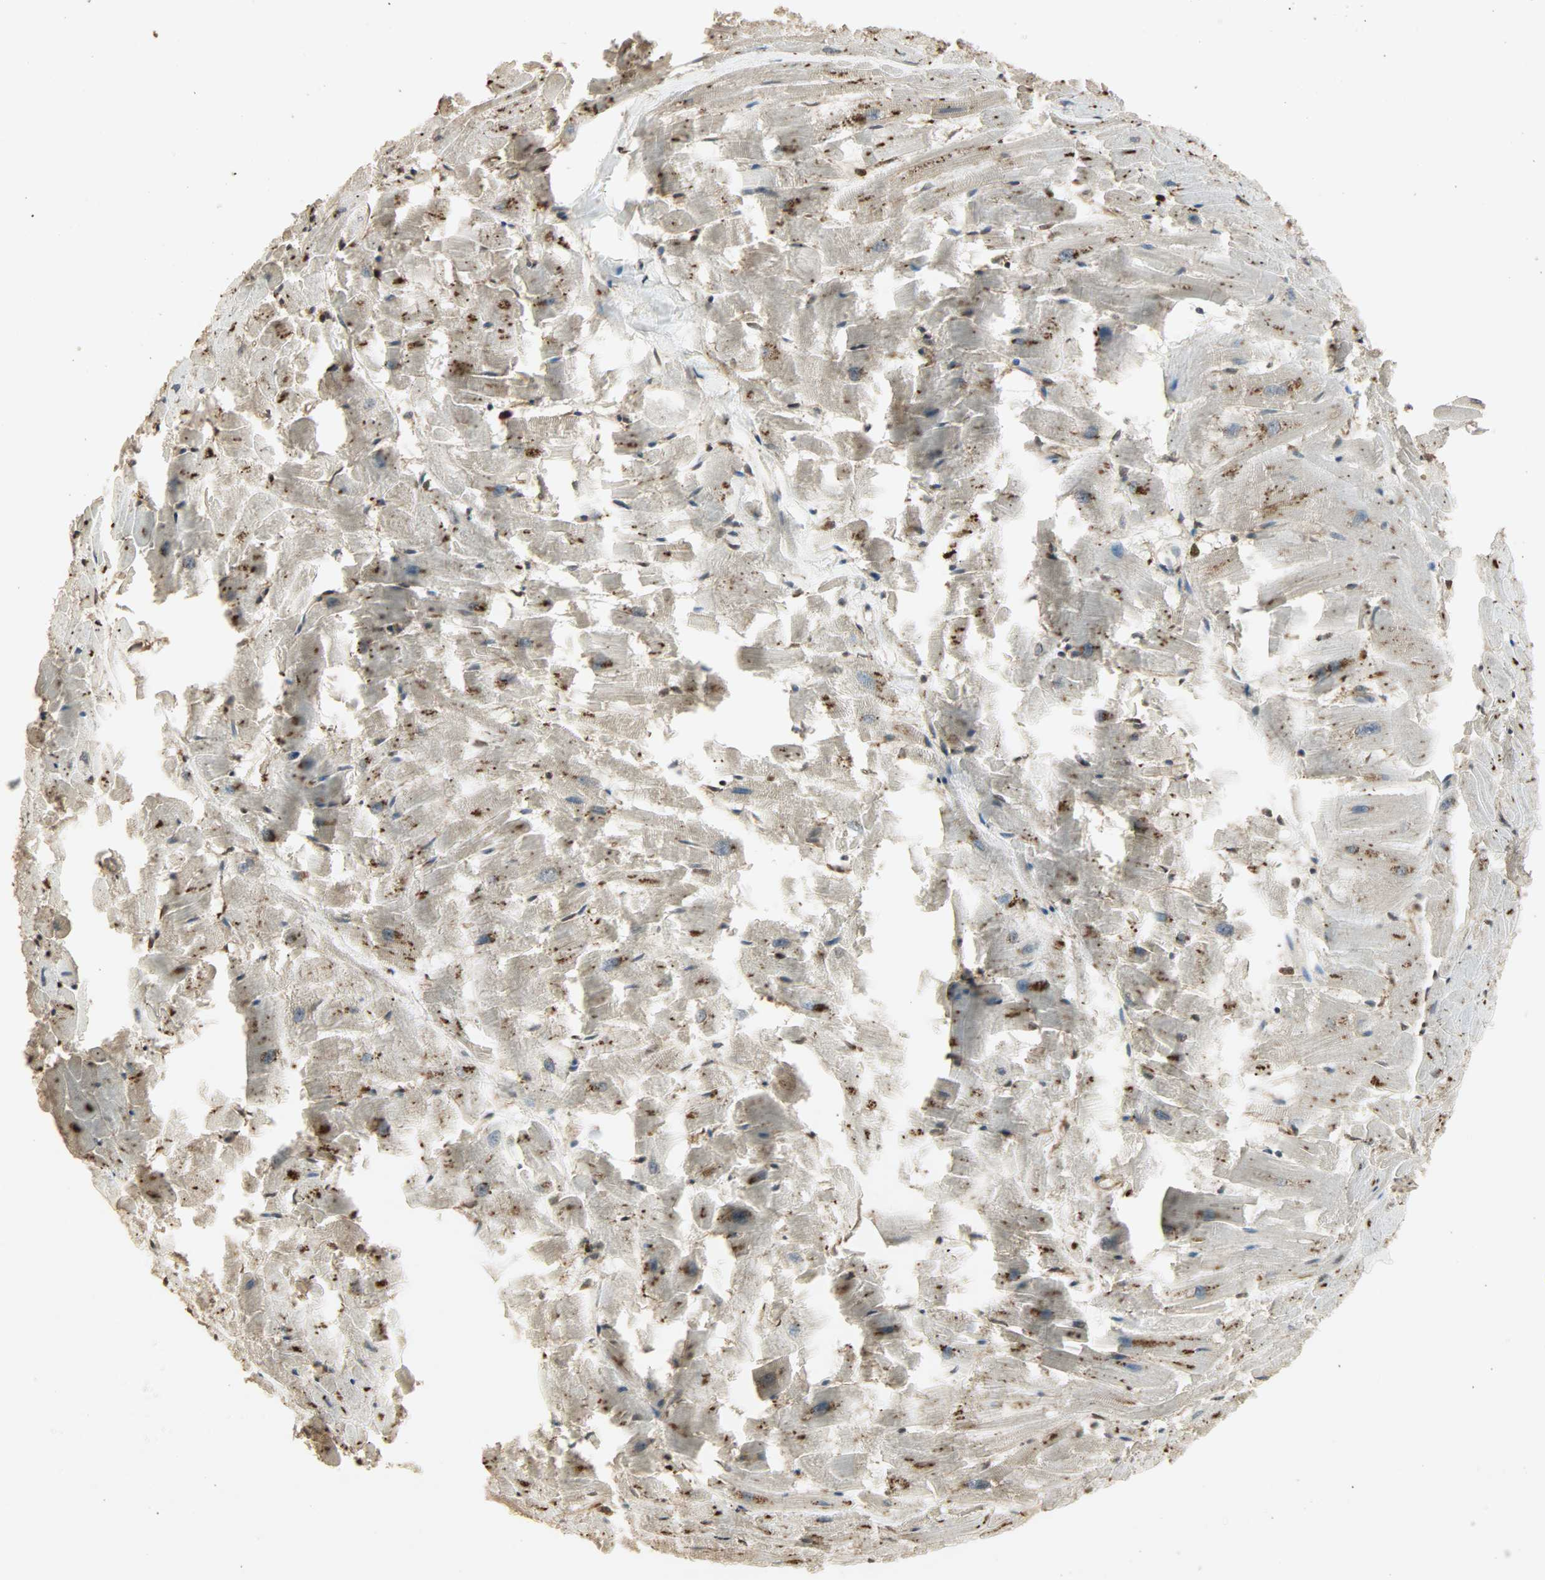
{"staining": {"intensity": "moderate", "quantity": "25%-75%", "location": "cytoplasmic/membranous"}, "tissue": "heart muscle", "cell_type": "Cardiomyocytes", "image_type": "normal", "snomed": [{"axis": "morphology", "description": "Normal tissue, NOS"}, {"axis": "topography", "description": "Heart"}], "caption": "Protein expression analysis of normal heart muscle displays moderate cytoplasmic/membranous staining in approximately 25%-75% of cardiomyocytes.", "gene": "YWHAZ", "patient": {"sex": "female", "age": 19}}